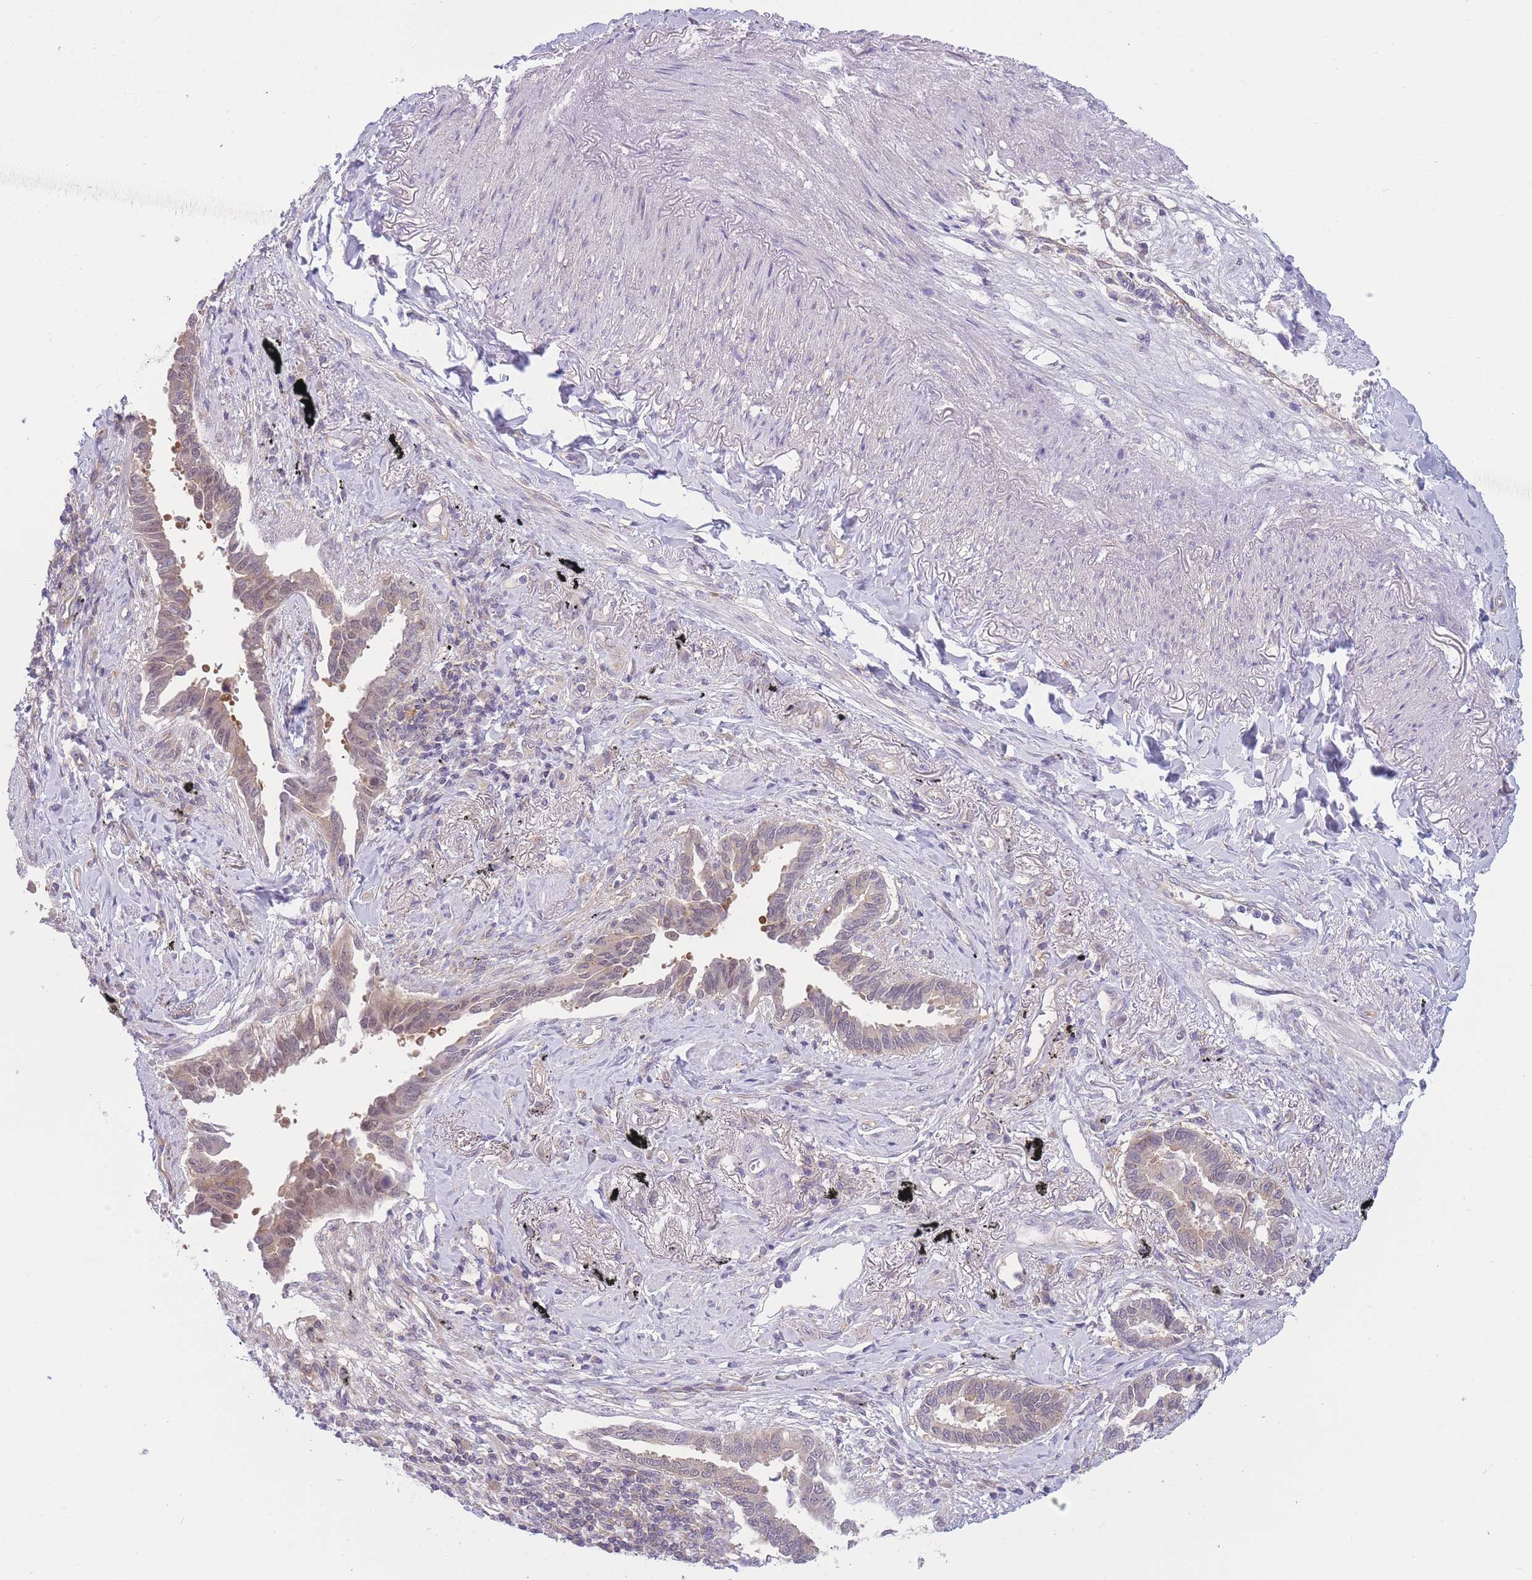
{"staining": {"intensity": "weak", "quantity": ">75%", "location": "cytoplasmic/membranous"}, "tissue": "lung cancer", "cell_type": "Tumor cells", "image_type": "cancer", "snomed": [{"axis": "morphology", "description": "Adenocarcinoma, NOS"}, {"axis": "topography", "description": "Lung"}], "caption": "Human lung adenocarcinoma stained with a protein marker reveals weak staining in tumor cells.", "gene": "PFDN6", "patient": {"sex": "male", "age": 67}}